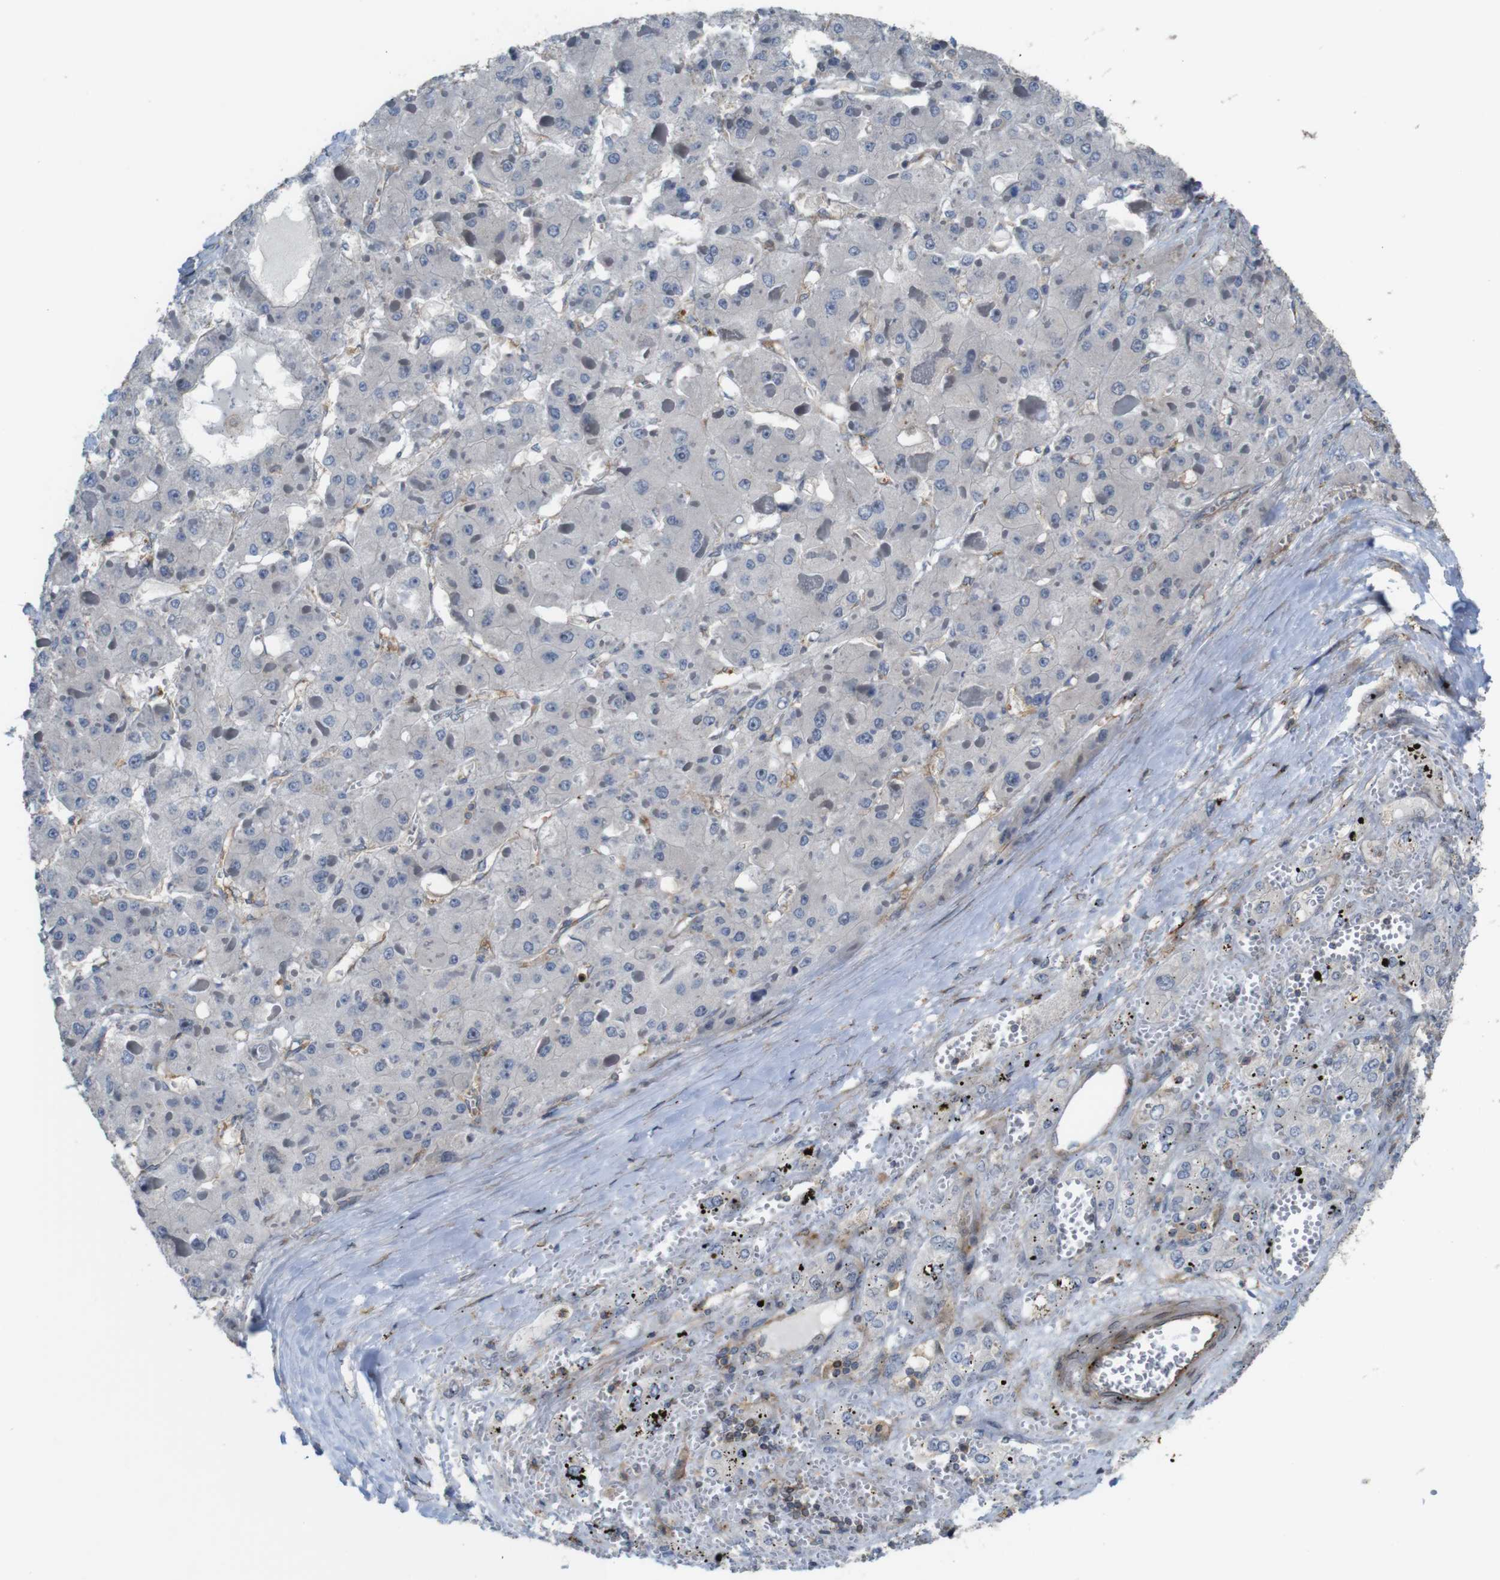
{"staining": {"intensity": "negative", "quantity": "none", "location": "none"}, "tissue": "liver cancer", "cell_type": "Tumor cells", "image_type": "cancer", "snomed": [{"axis": "morphology", "description": "Carcinoma, Hepatocellular, NOS"}, {"axis": "topography", "description": "Liver"}], "caption": "Liver cancer (hepatocellular carcinoma) stained for a protein using immunohistochemistry (IHC) exhibits no staining tumor cells.", "gene": "PCOLCE2", "patient": {"sex": "female", "age": 73}}